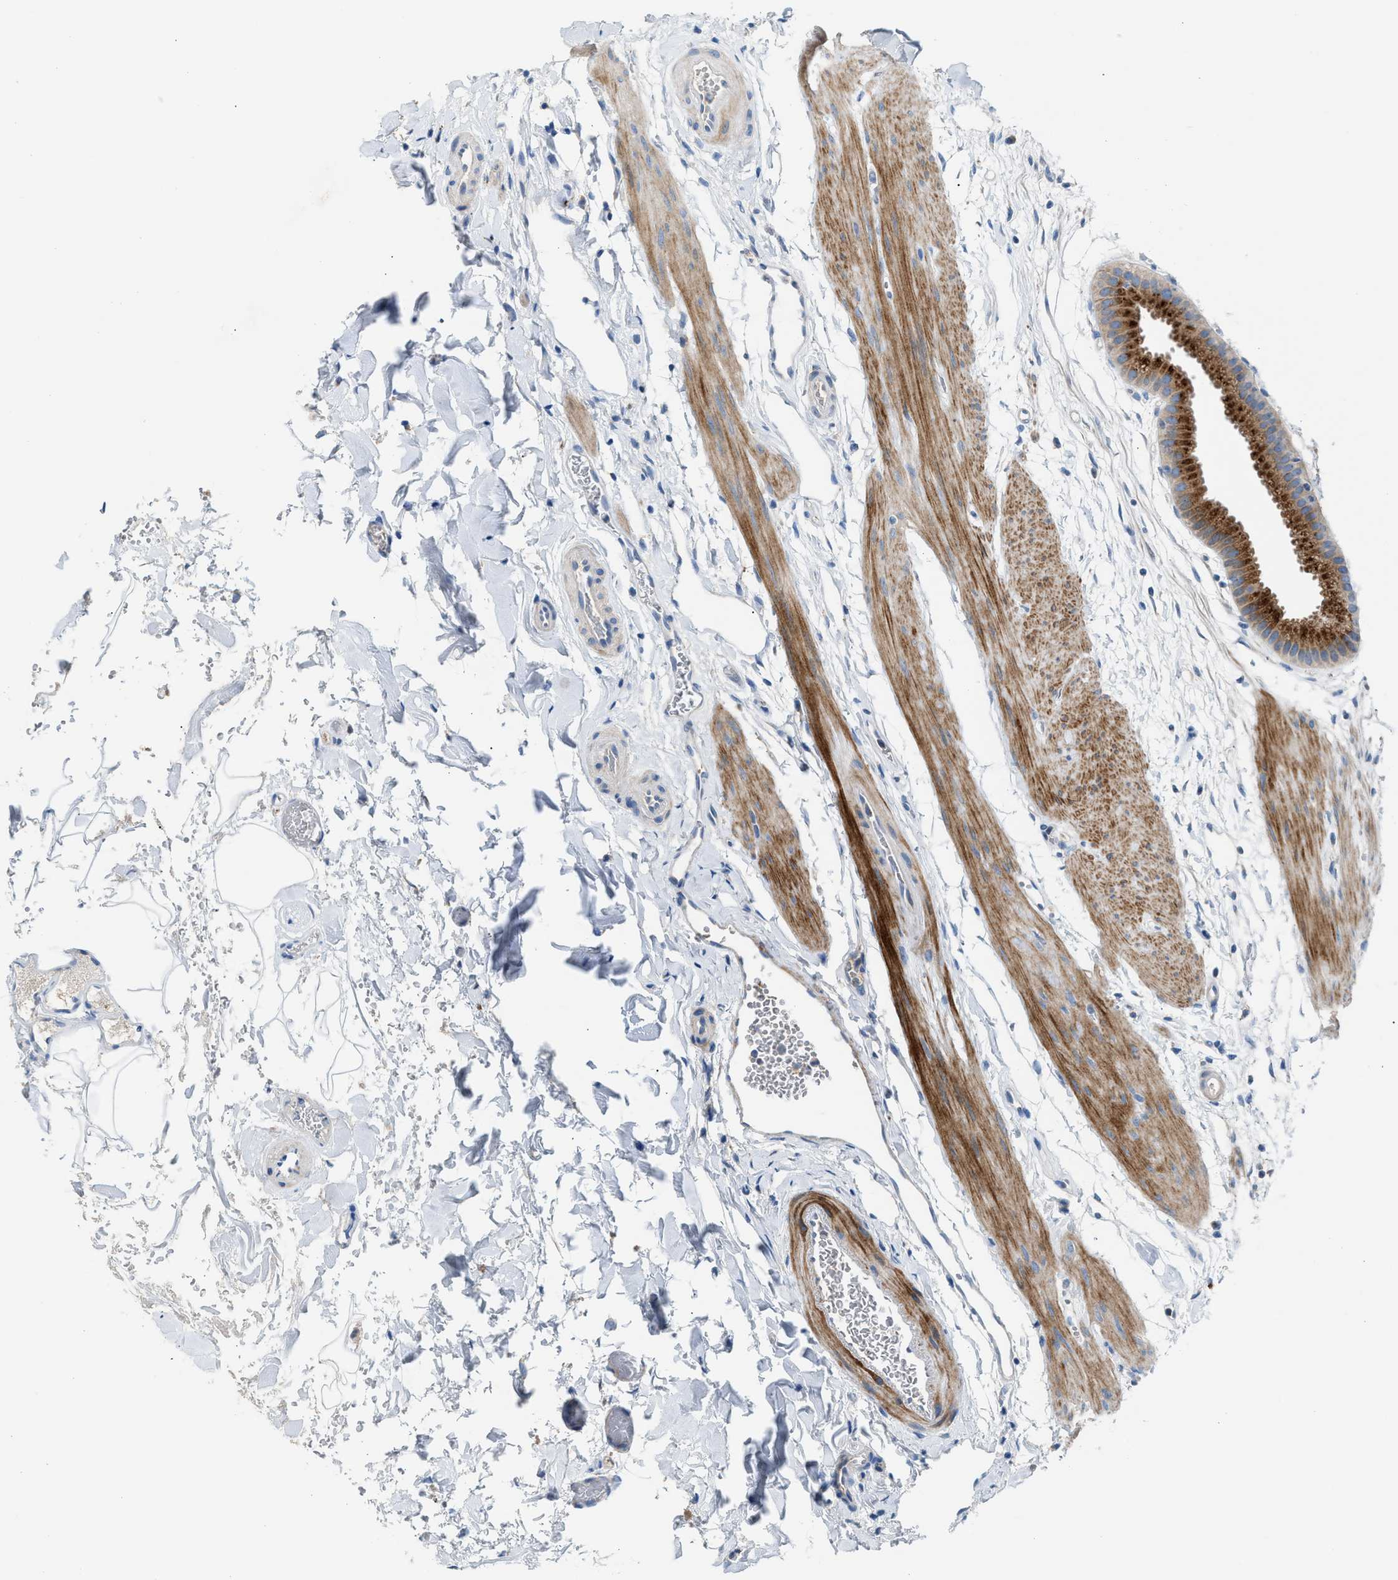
{"staining": {"intensity": "moderate", "quantity": ">75%", "location": "cytoplasmic/membranous"}, "tissue": "gallbladder", "cell_type": "Glandular cells", "image_type": "normal", "snomed": [{"axis": "morphology", "description": "Normal tissue, NOS"}, {"axis": "topography", "description": "Gallbladder"}], "caption": "Glandular cells display moderate cytoplasmic/membranous expression in about >75% of cells in unremarkable gallbladder. (DAB (3,3'-diaminobenzidine) IHC, brown staining for protein, blue staining for nuclei).", "gene": "AOAH", "patient": {"sex": "female", "age": 64}}